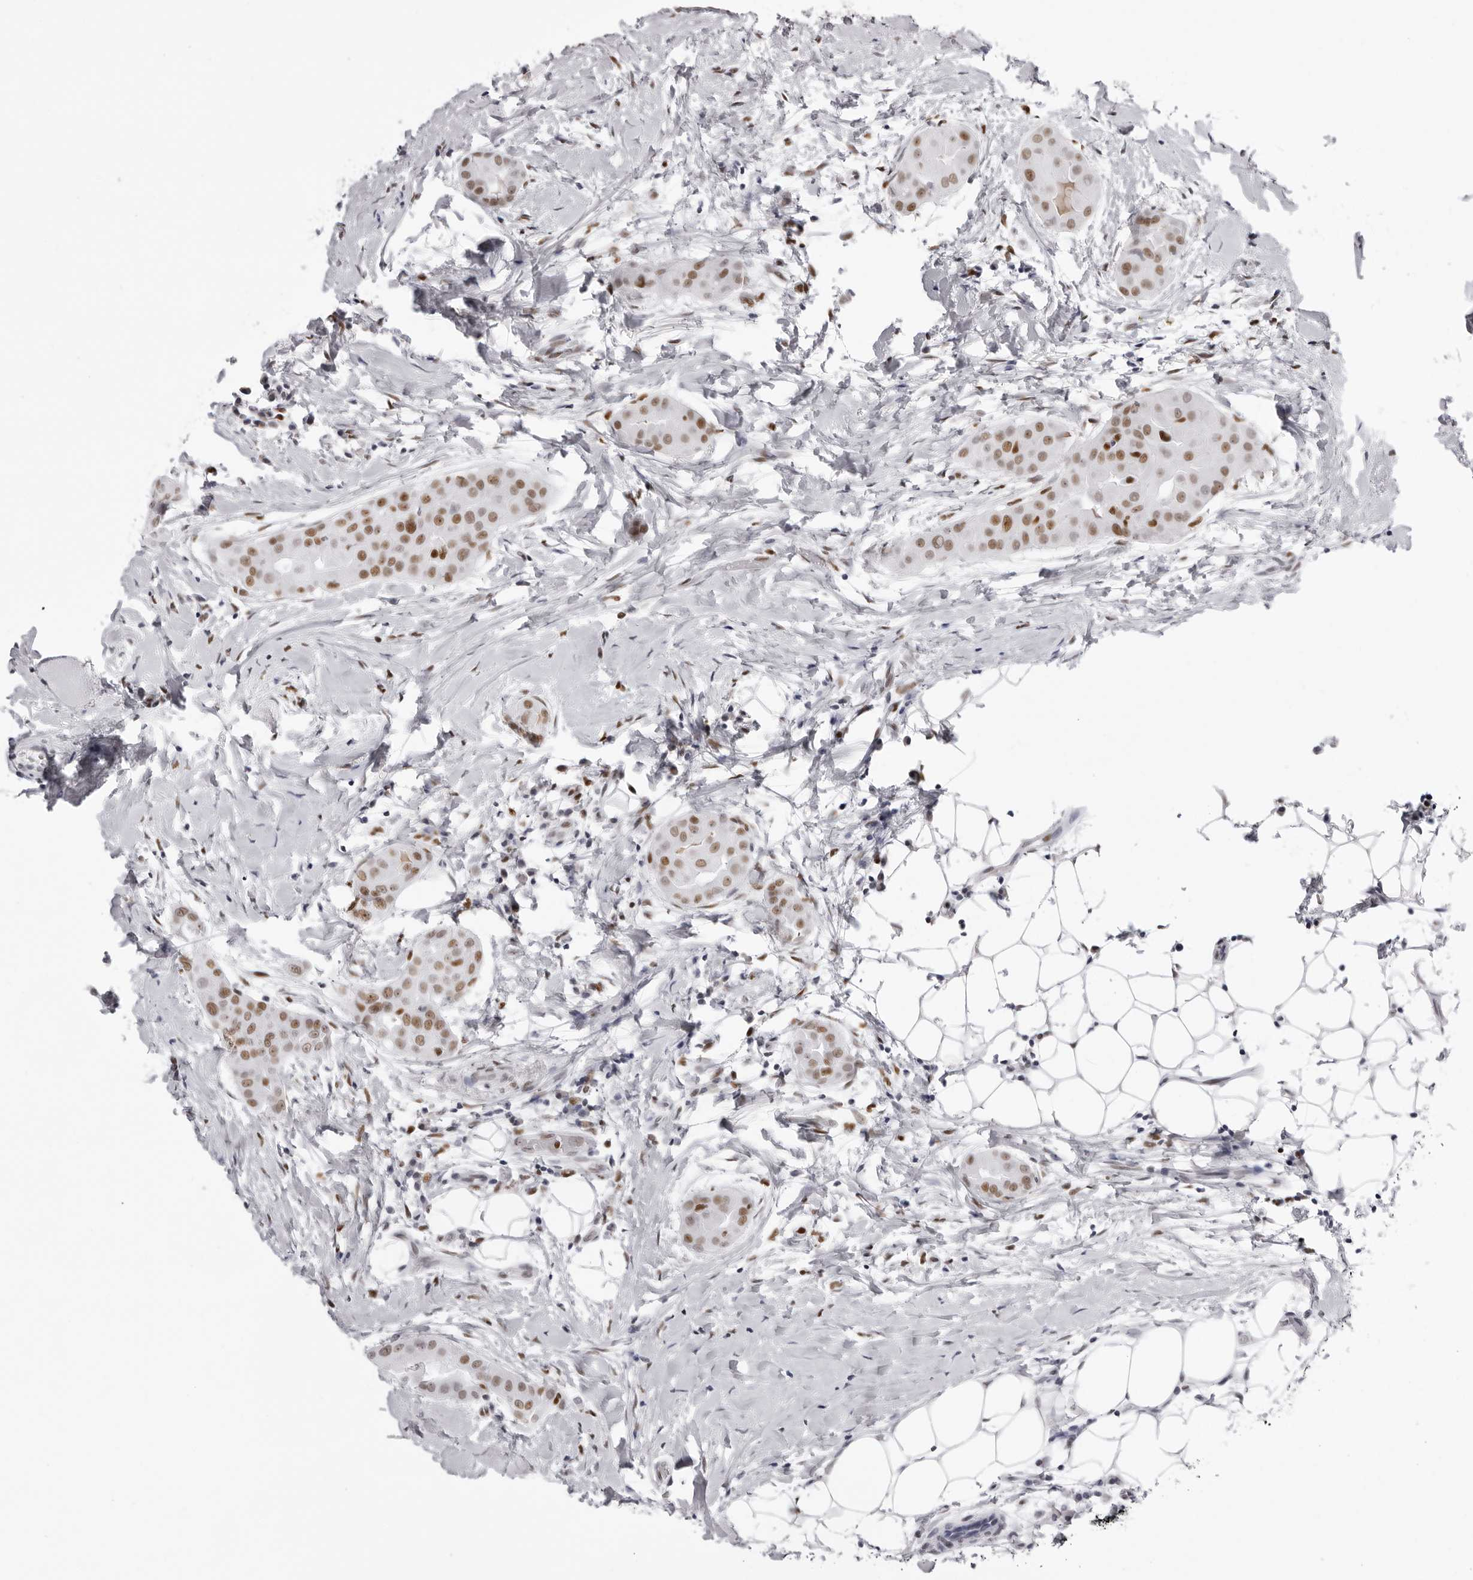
{"staining": {"intensity": "moderate", "quantity": ">75%", "location": "nuclear"}, "tissue": "thyroid cancer", "cell_type": "Tumor cells", "image_type": "cancer", "snomed": [{"axis": "morphology", "description": "Papillary adenocarcinoma, NOS"}, {"axis": "topography", "description": "Thyroid gland"}], "caption": "Immunohistochemical staining of papillary adenocarcinoma (thyroid) demonstrates medium levels of moderate nuclear staining in about >75% of tumor cells.", "gene": "IRF2BP2", "patient": {"sex": "male", "age": 33}}